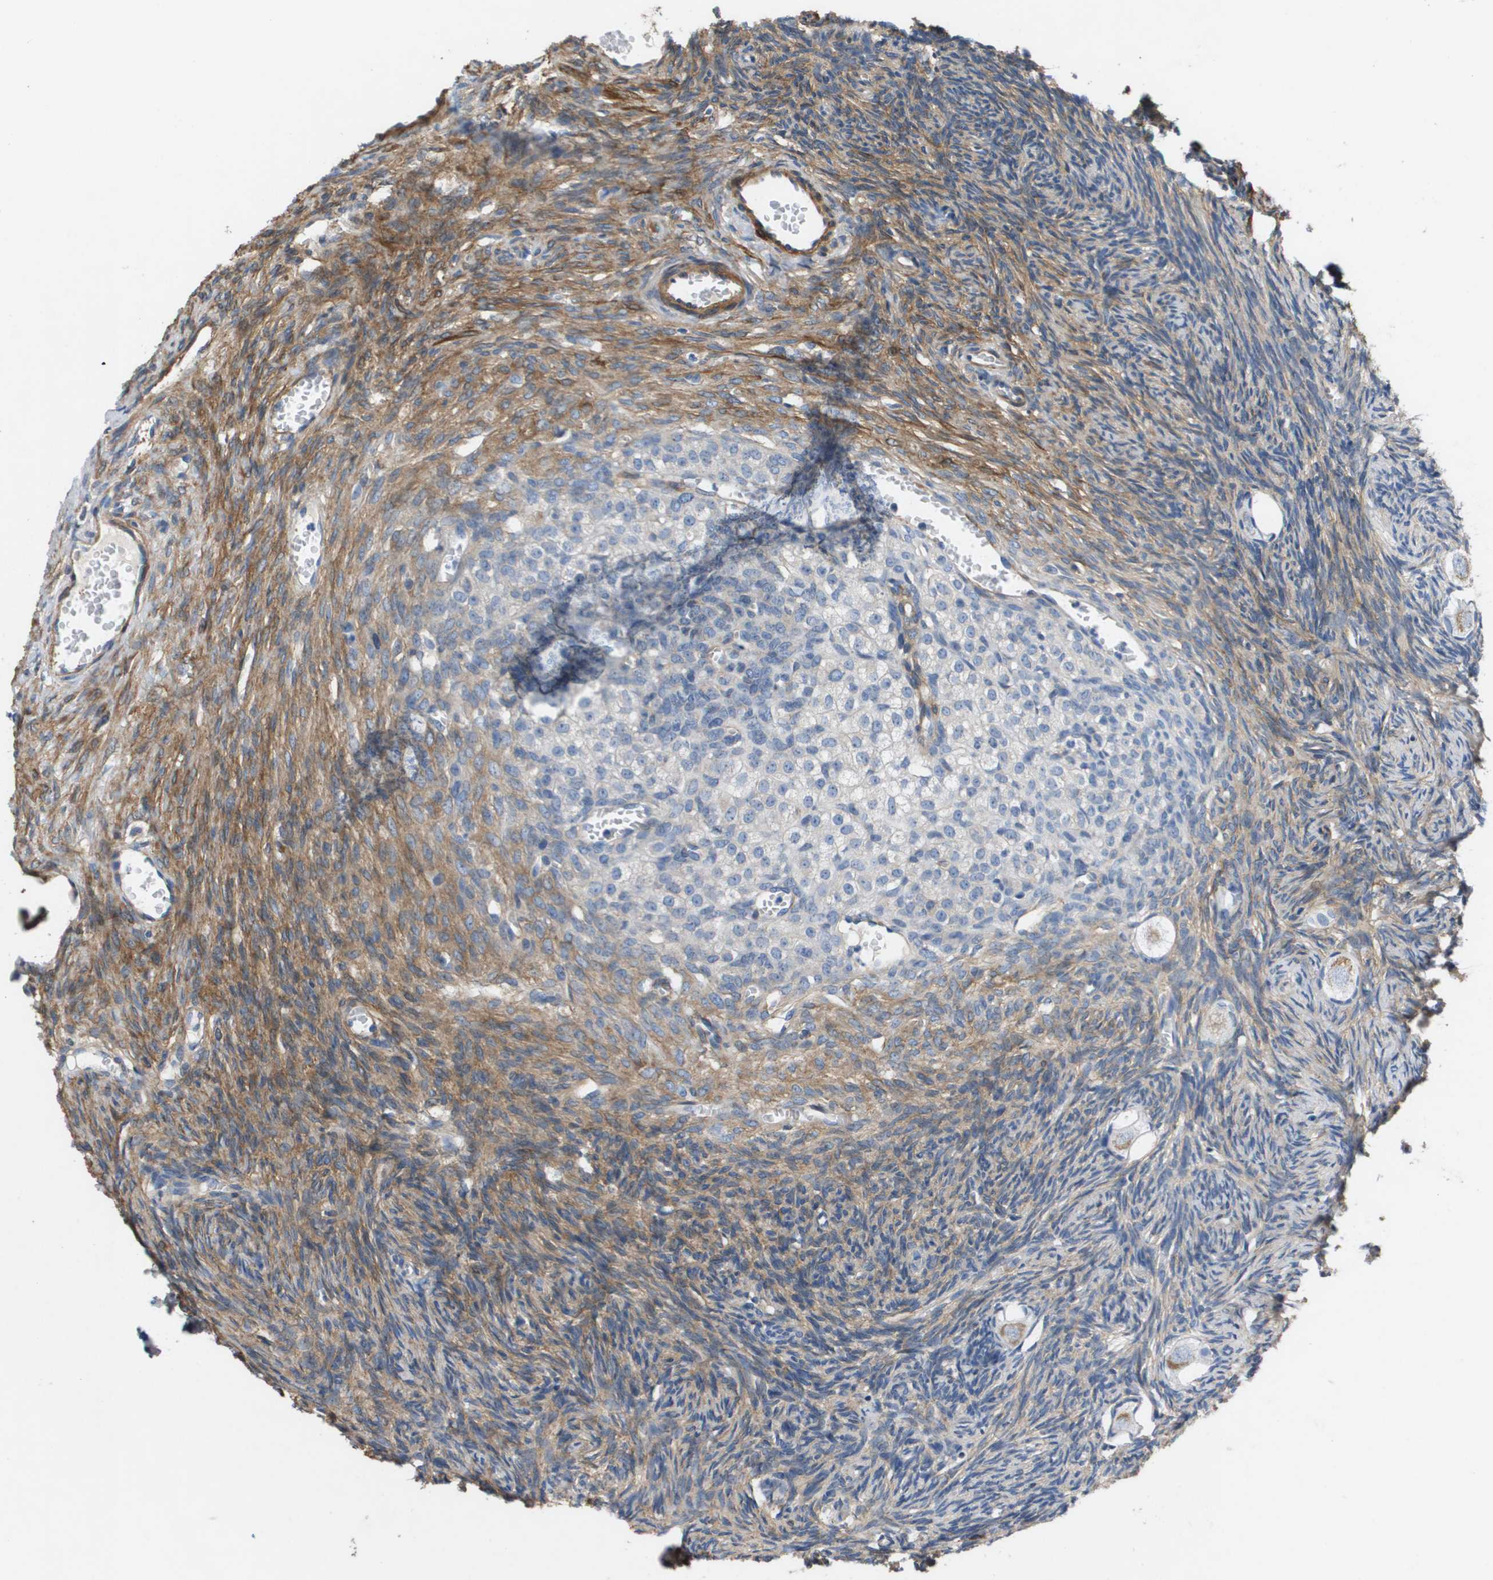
{"staining": {"intensity": "moderate", "quantity": ">75%", "location": "cytoplasmic/membranous"}, "tissue": "ovary", "cell_type": "Follicle cells", "image_type": "normal", "snomed": [{"axis": "morphology", "description": "Normal tissue, NOS"}, {"axis": "topography", "description": "Ovary"}], "caption": "DAB (3,3'-diaminobenzidine) immunohistochemical staining of benign ovary reveals moderate cytoplasmic/membranous protein positivity in about >75% of follicle cells. (DAB IHC, brown staining for protein, blue staining for nuclei).", "gene": "LPP", "patient": {"sex": "female", "age": 27}}